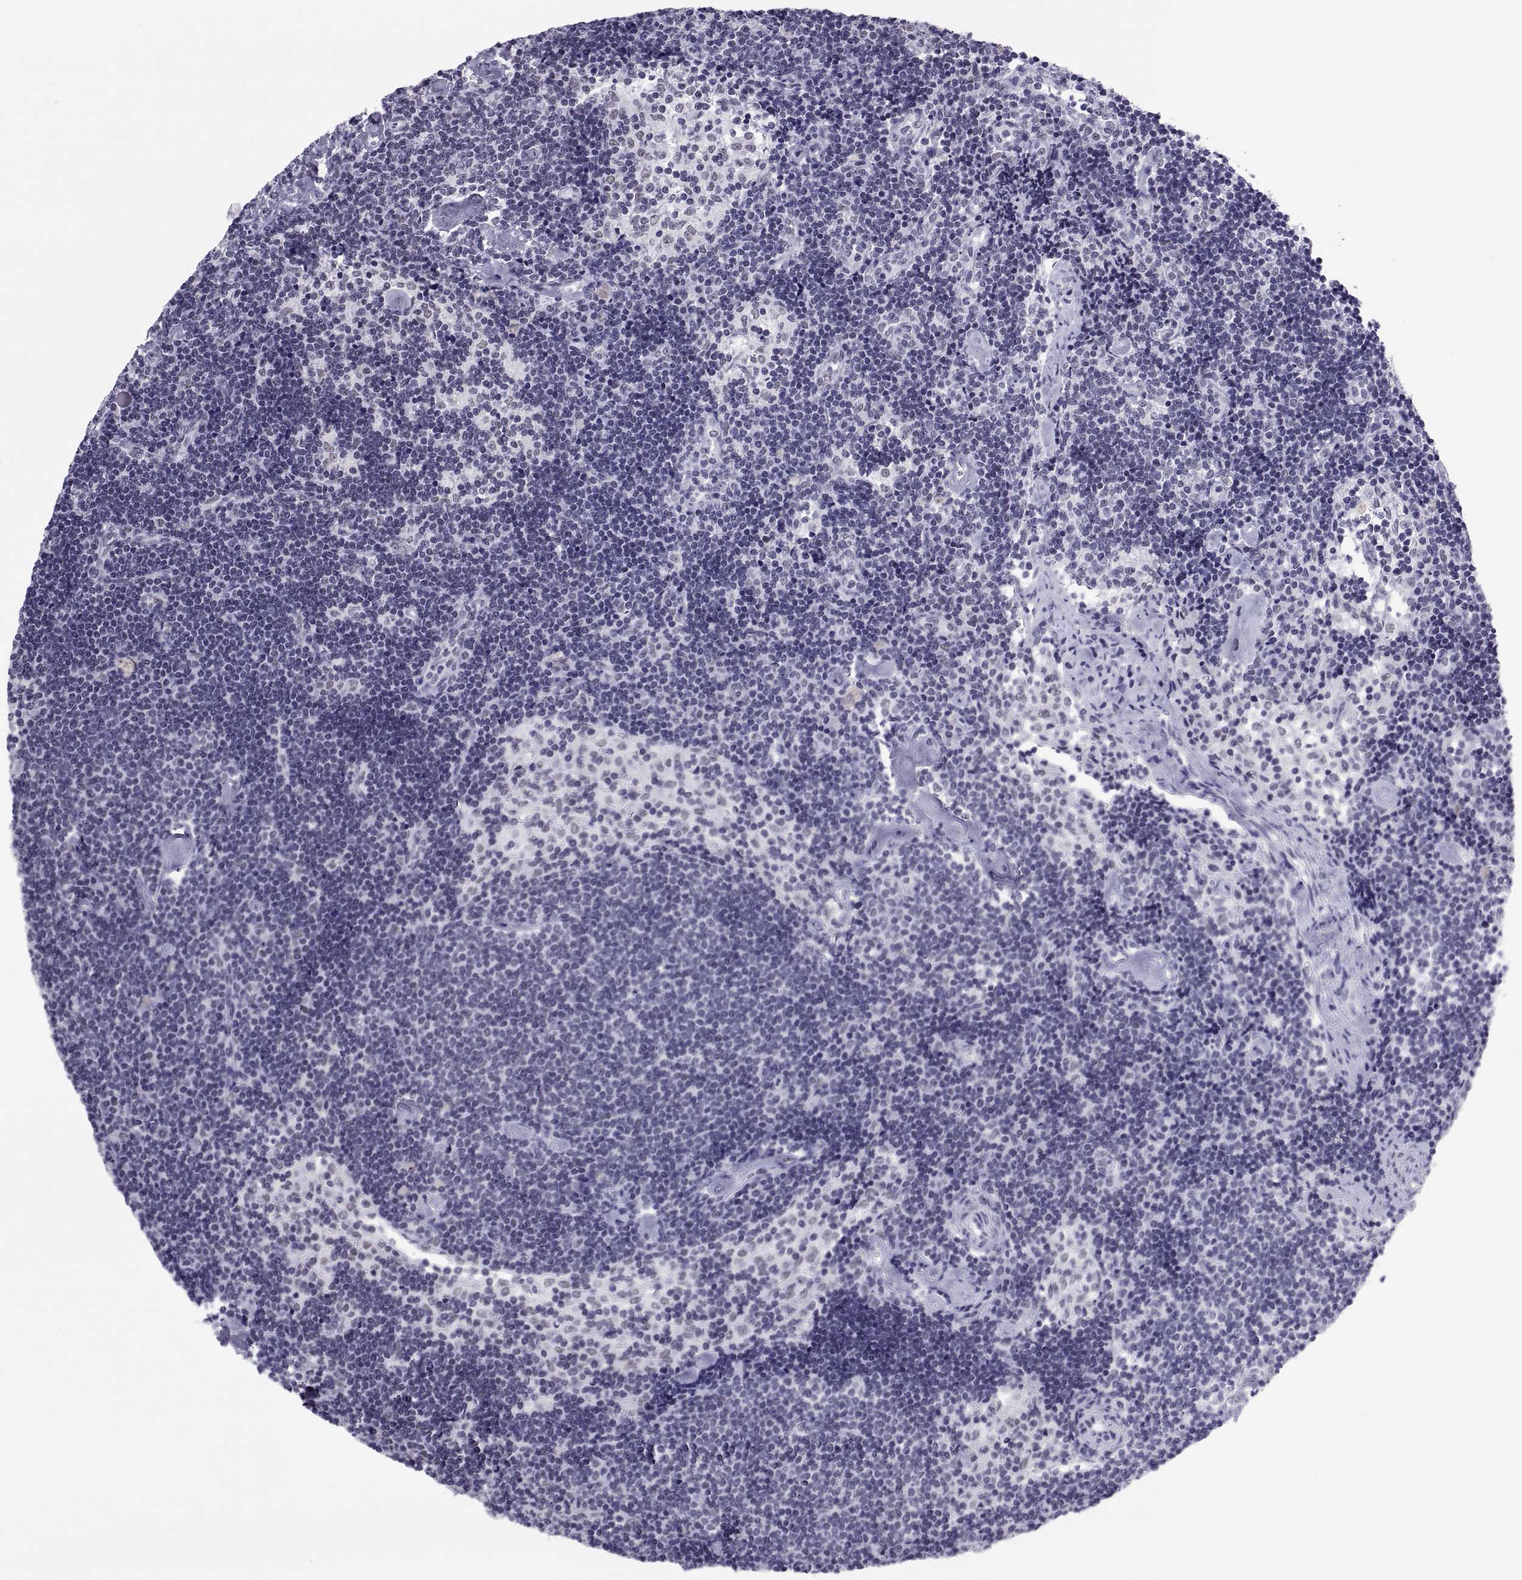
{"staining": {"intensity": "negative", "quantity": "none", "location": "none"}, "tissue": "lymph node", "cell_type": "Germinal center cells", "image_type": "normal", "snomed": [{"axis": "morphology", "description": "Normal tissue, NOS"}, {"axis": "topography", "description": "Lymph node"}], "caption": "The photomicrograph displays no staining of germinal center cells in normal lymph node.", "gene": "NEUROD6", "patient": {"sex": "female", "age": 42}}